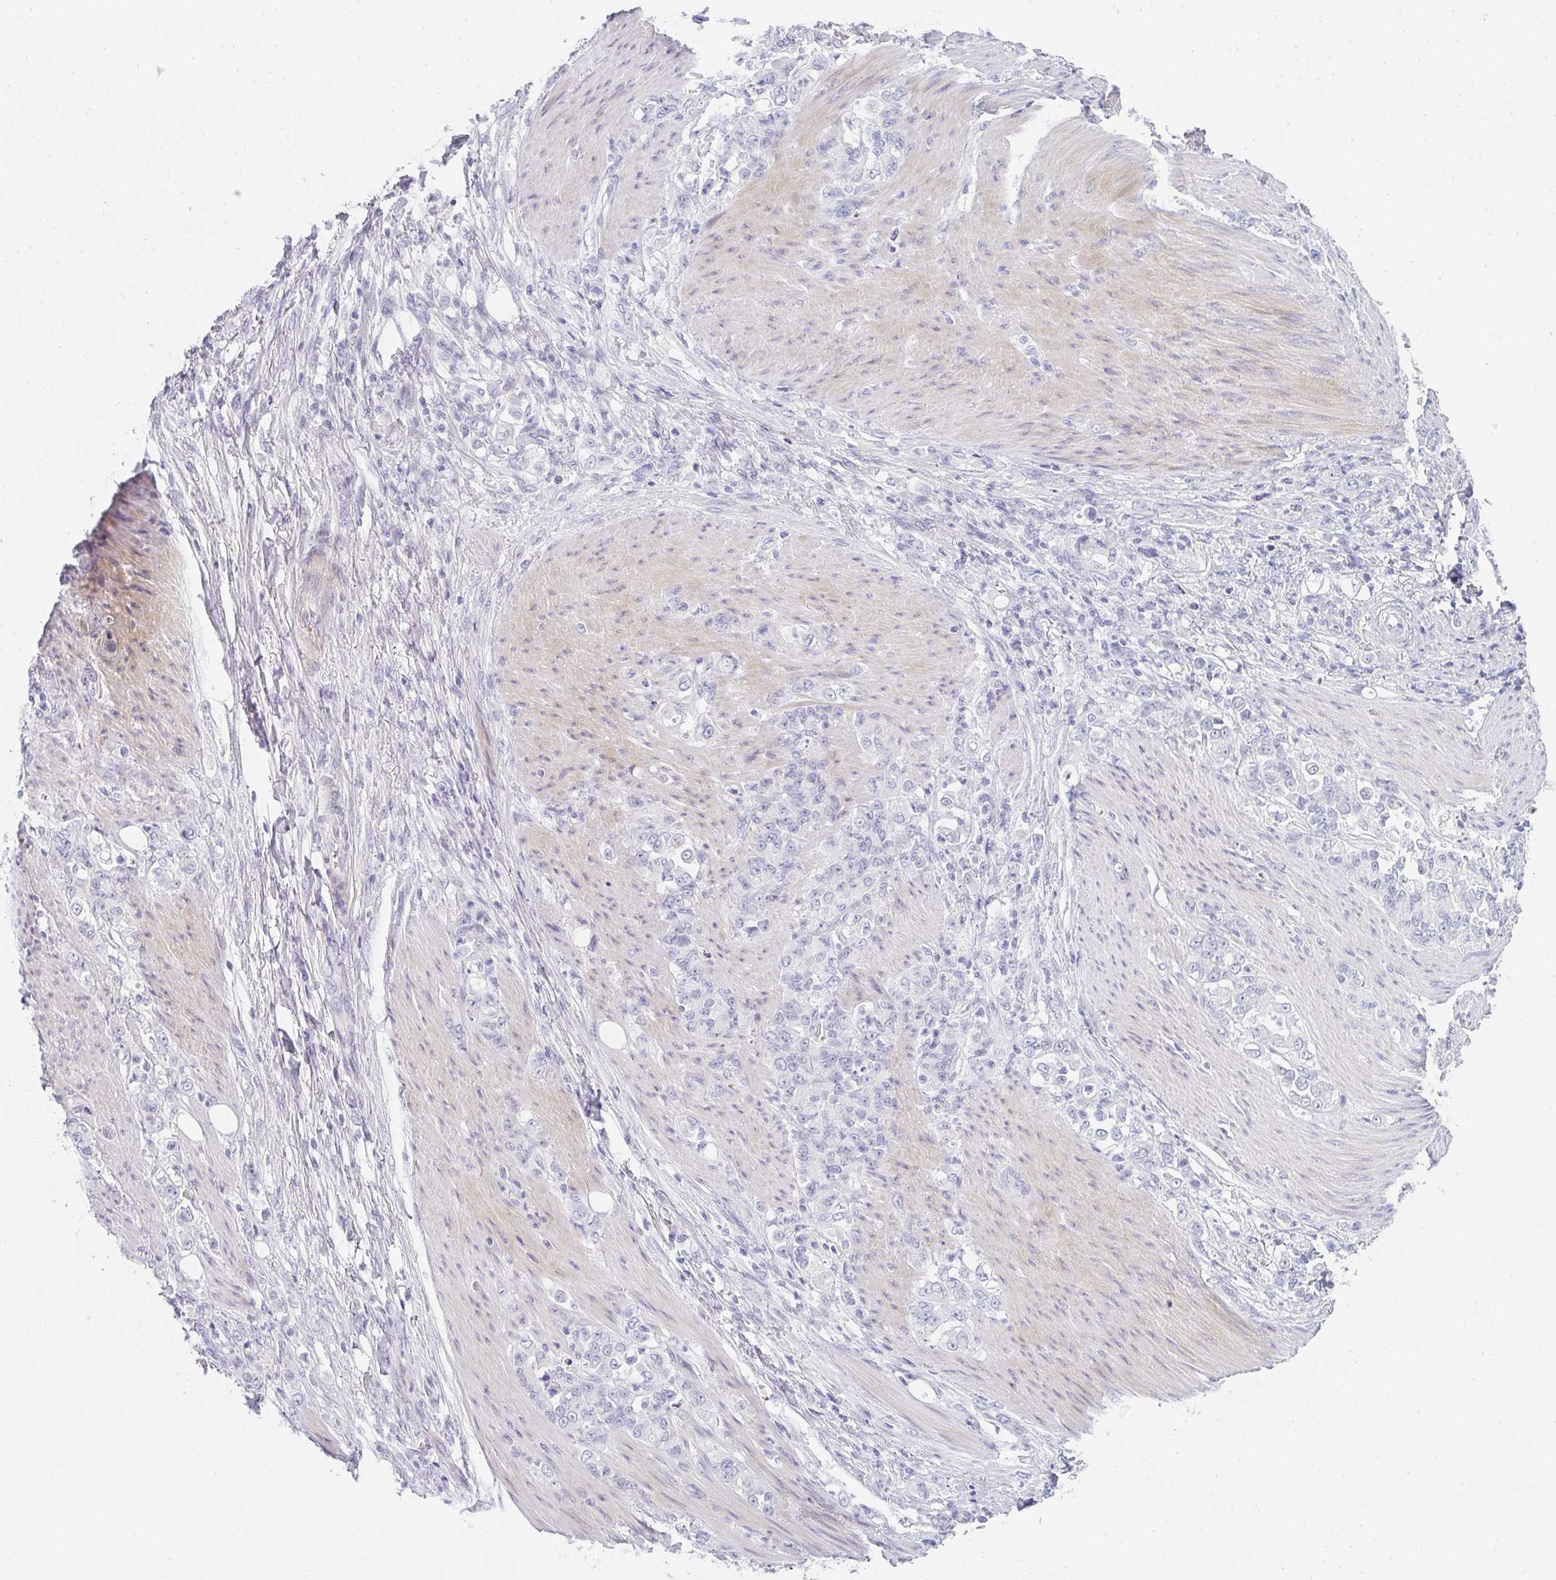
{"staining": {"intensity": "negative", "quantity": "none", "location": "none"}, "tissue": "stomach cancer", "cell_type": "Tumor cells", "image_type": "cancer", "snomed": [{"axis": "morphology", "description": "Adenocarcinoma, NOS"}, {"axis": "topography", "description": "Stomach"}], "caption": "Immunohistochemistry image of human stomach cancer stained for a protein (brown), which shows no expression in tumor cells.", "gene": "NEU2", "patient": {"sex": "female", "age": 79}}